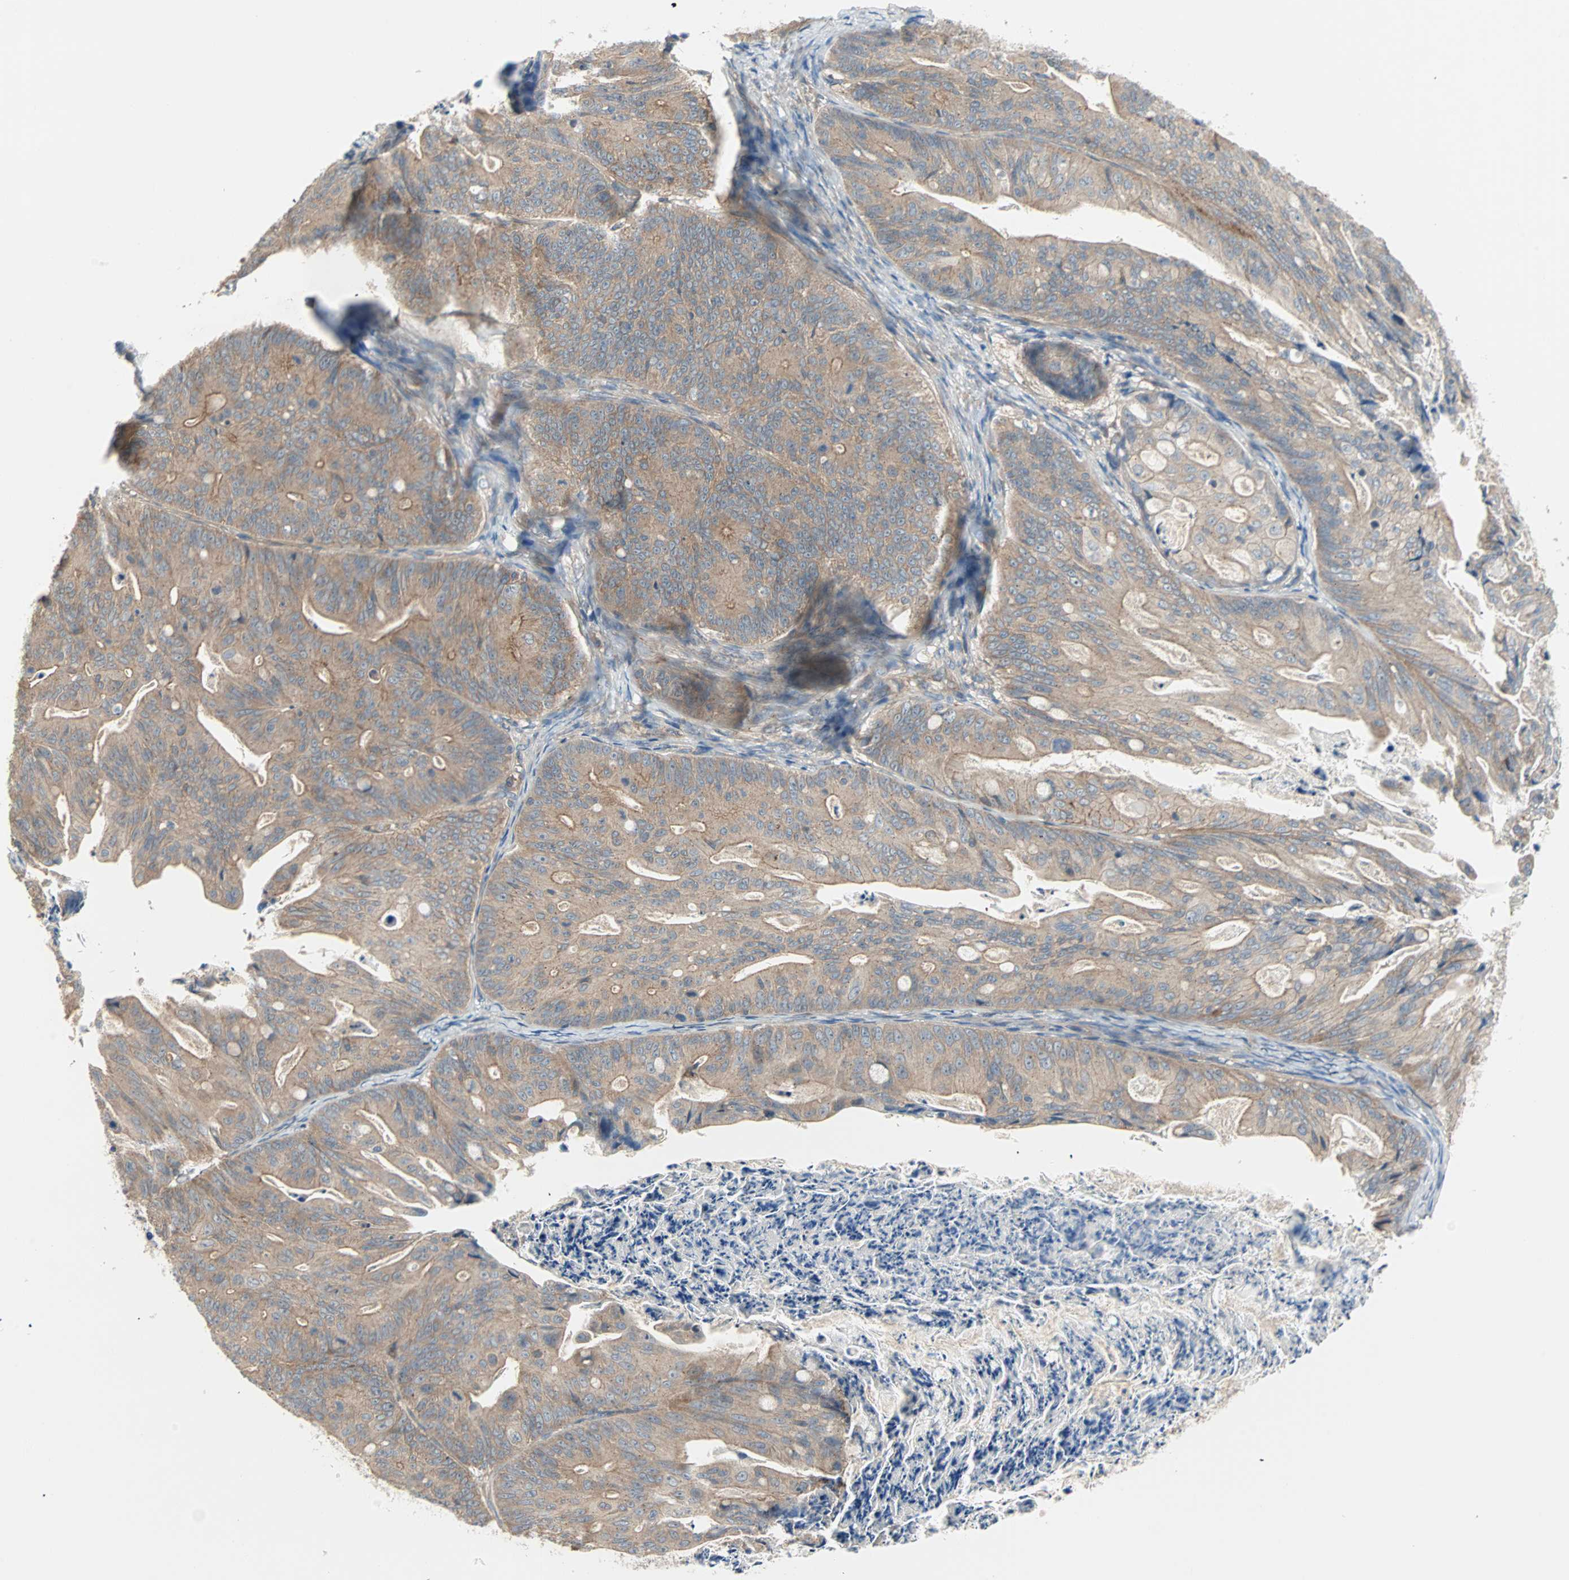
{"staining": {"intensity": "weak", "quantity": ">75%", "location": "cytoplasmic/membranous"}, "tissue": "ovarian cancer", "cell_type": "Tumor cells", "image_type": "cancer", "snomed": [{"axis": "morphology", "description": "Cystadenocarcinoma, mucinous, NOS"}, {"axis": "topography", "description": "Ovary"}], "caption": "Ovarian mucinous cystadenocarcinoma stained for a protein (brown) demonstrates weak cytoplasmic/membranous positive expression in approximately >75% of tumor cells.", "gene": "PDE8A", "patient": {"sex": "female", "age": 37}}